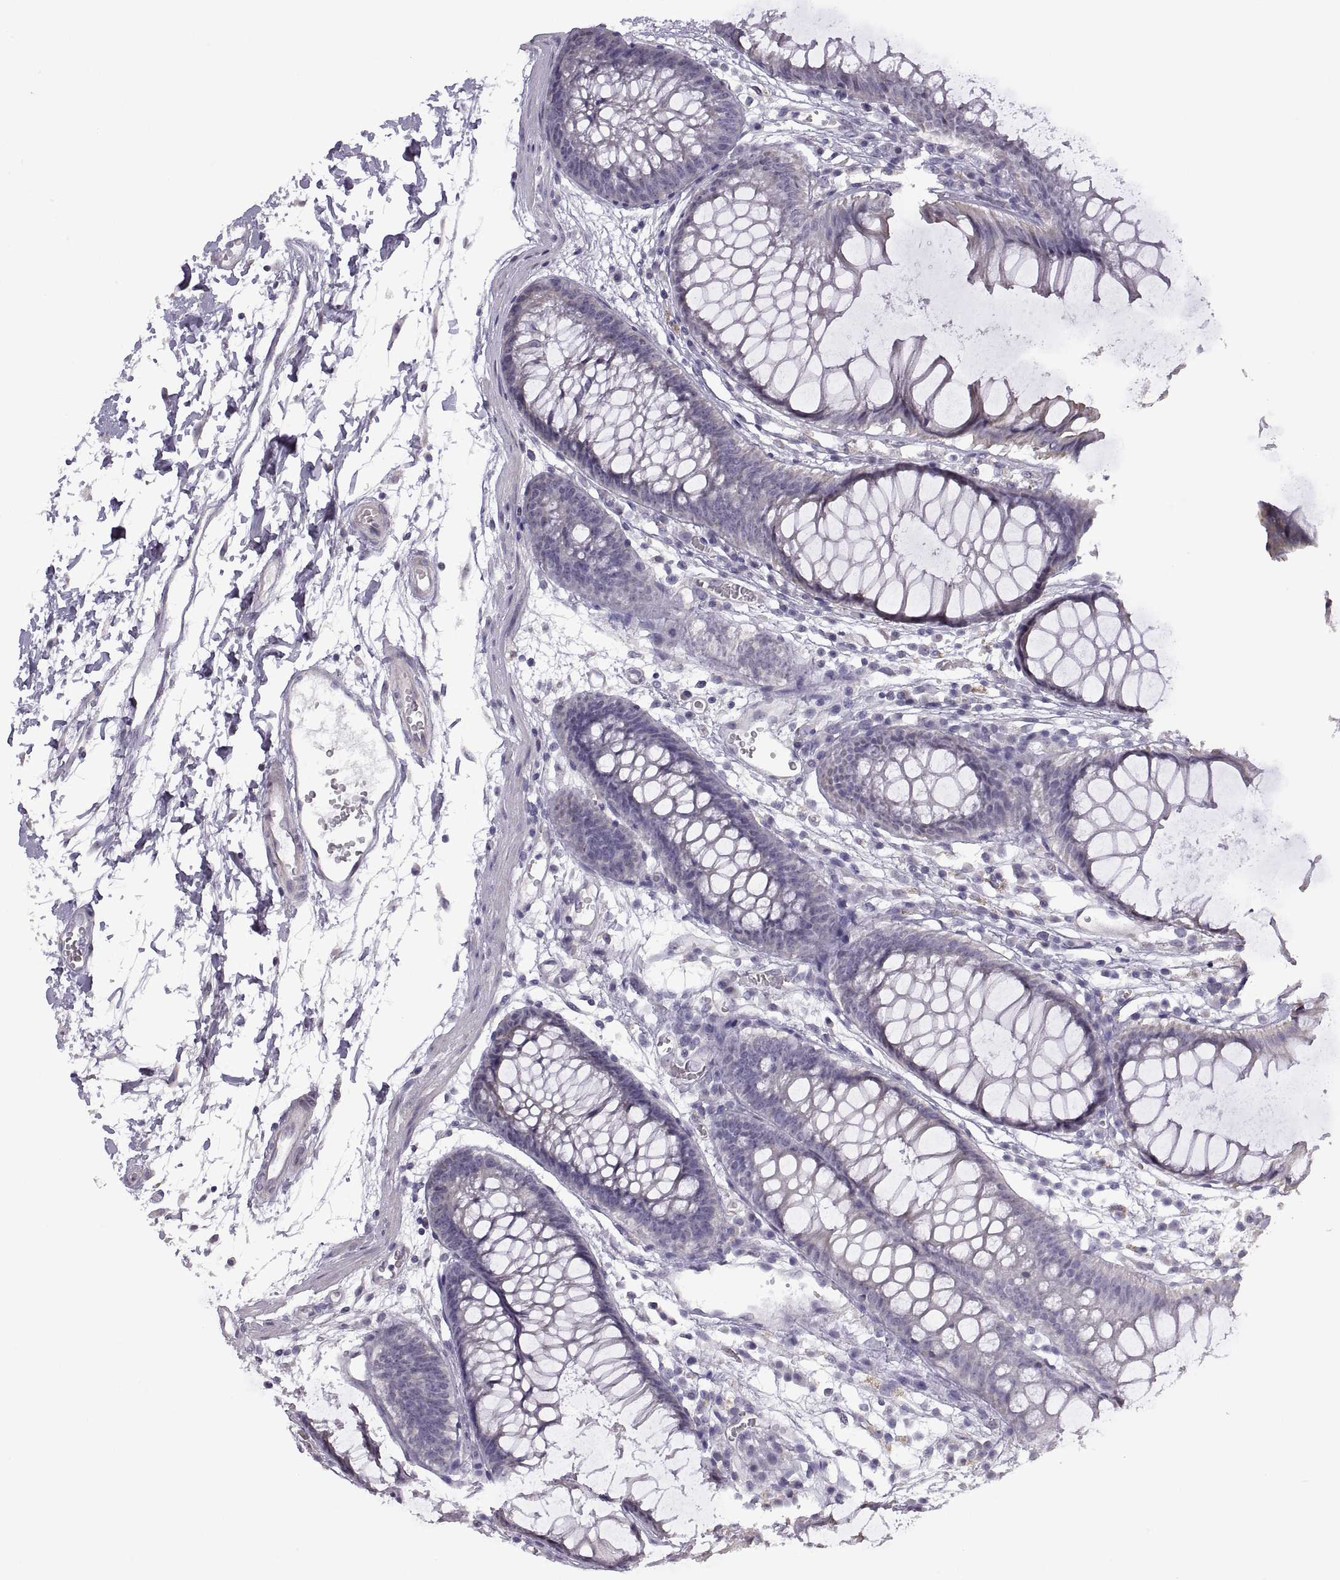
{"staining": {"intensity": "negative", "quantity": "none", "location": "none"}, "tissue": "colon", "cell_type": "Endothelial cells", "image_type": "normal", "snomed": [{"axis": "morphology", "description": "Normal tissue, NOS"}, {"axis": "morphology", "description": "Adenocarcinoma, NOS"}, {"axis": "topography", "description": "Colon"}], "caption": "This image is of unremarkable colon stained with immunohistochemistry (IHC) to label a protein in brown with the nuclei are counter-stained blue. There is no positivity in endothelial cells.", "gene": "FAM170A", "patient": {"sex": "male", "age": 65}}